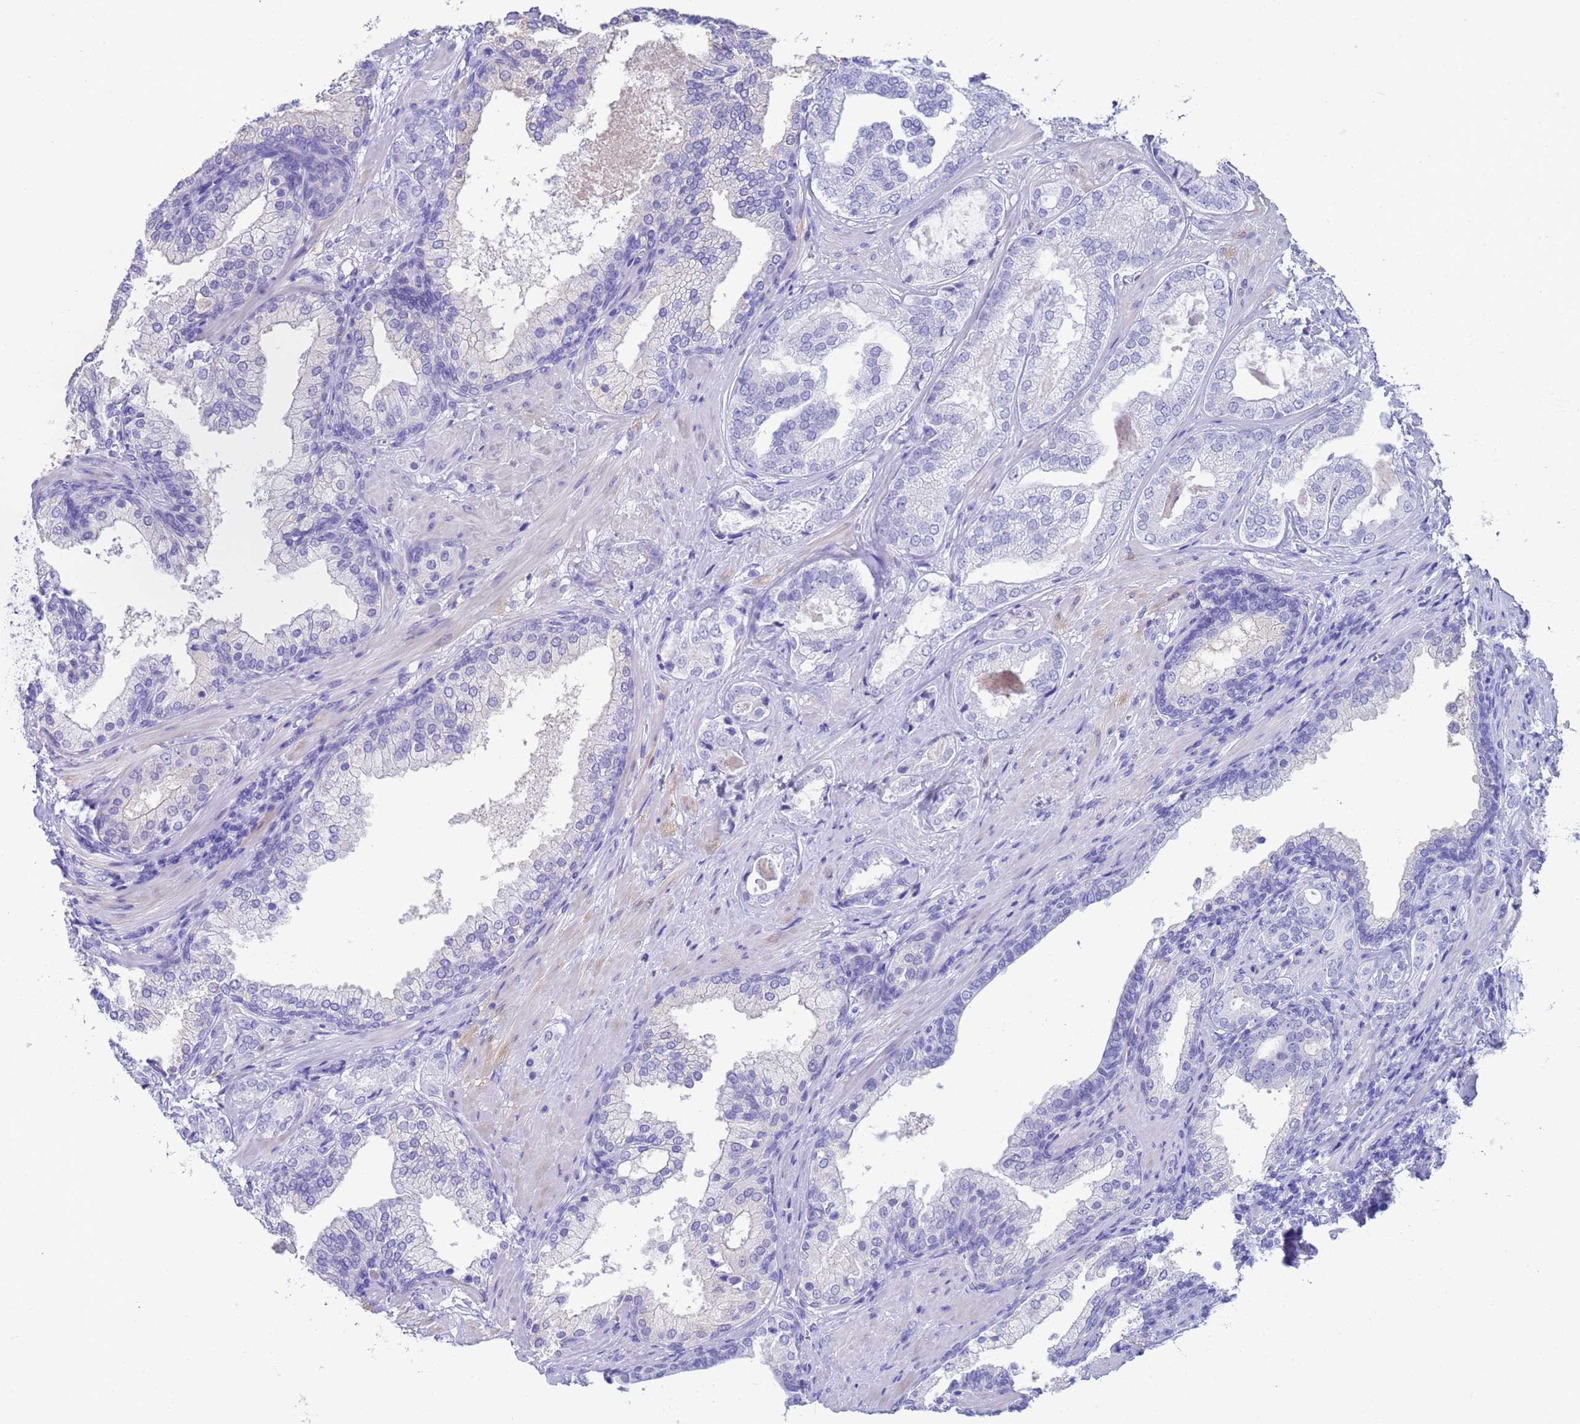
{"staining": {"intensity": "negative", "quantity": "none", "location": "none"}, "tissue": "prostate cancer", "cell_type": "Tumor cells", "image_type": "cancer", "snomed": [{"axis": "morphology", "description": "Adenocarcinoma, High grade"}, {"axis": "topography", "description": "Prostate"}], "caption": "This micrograph is of prostate cancer stained with IHC to label a protein in brown with the nuclei are counter-stained blue. There is no positivity in tumor cells.", "gene": "CKM", "patient": {"sex": "male", "age": 60}}